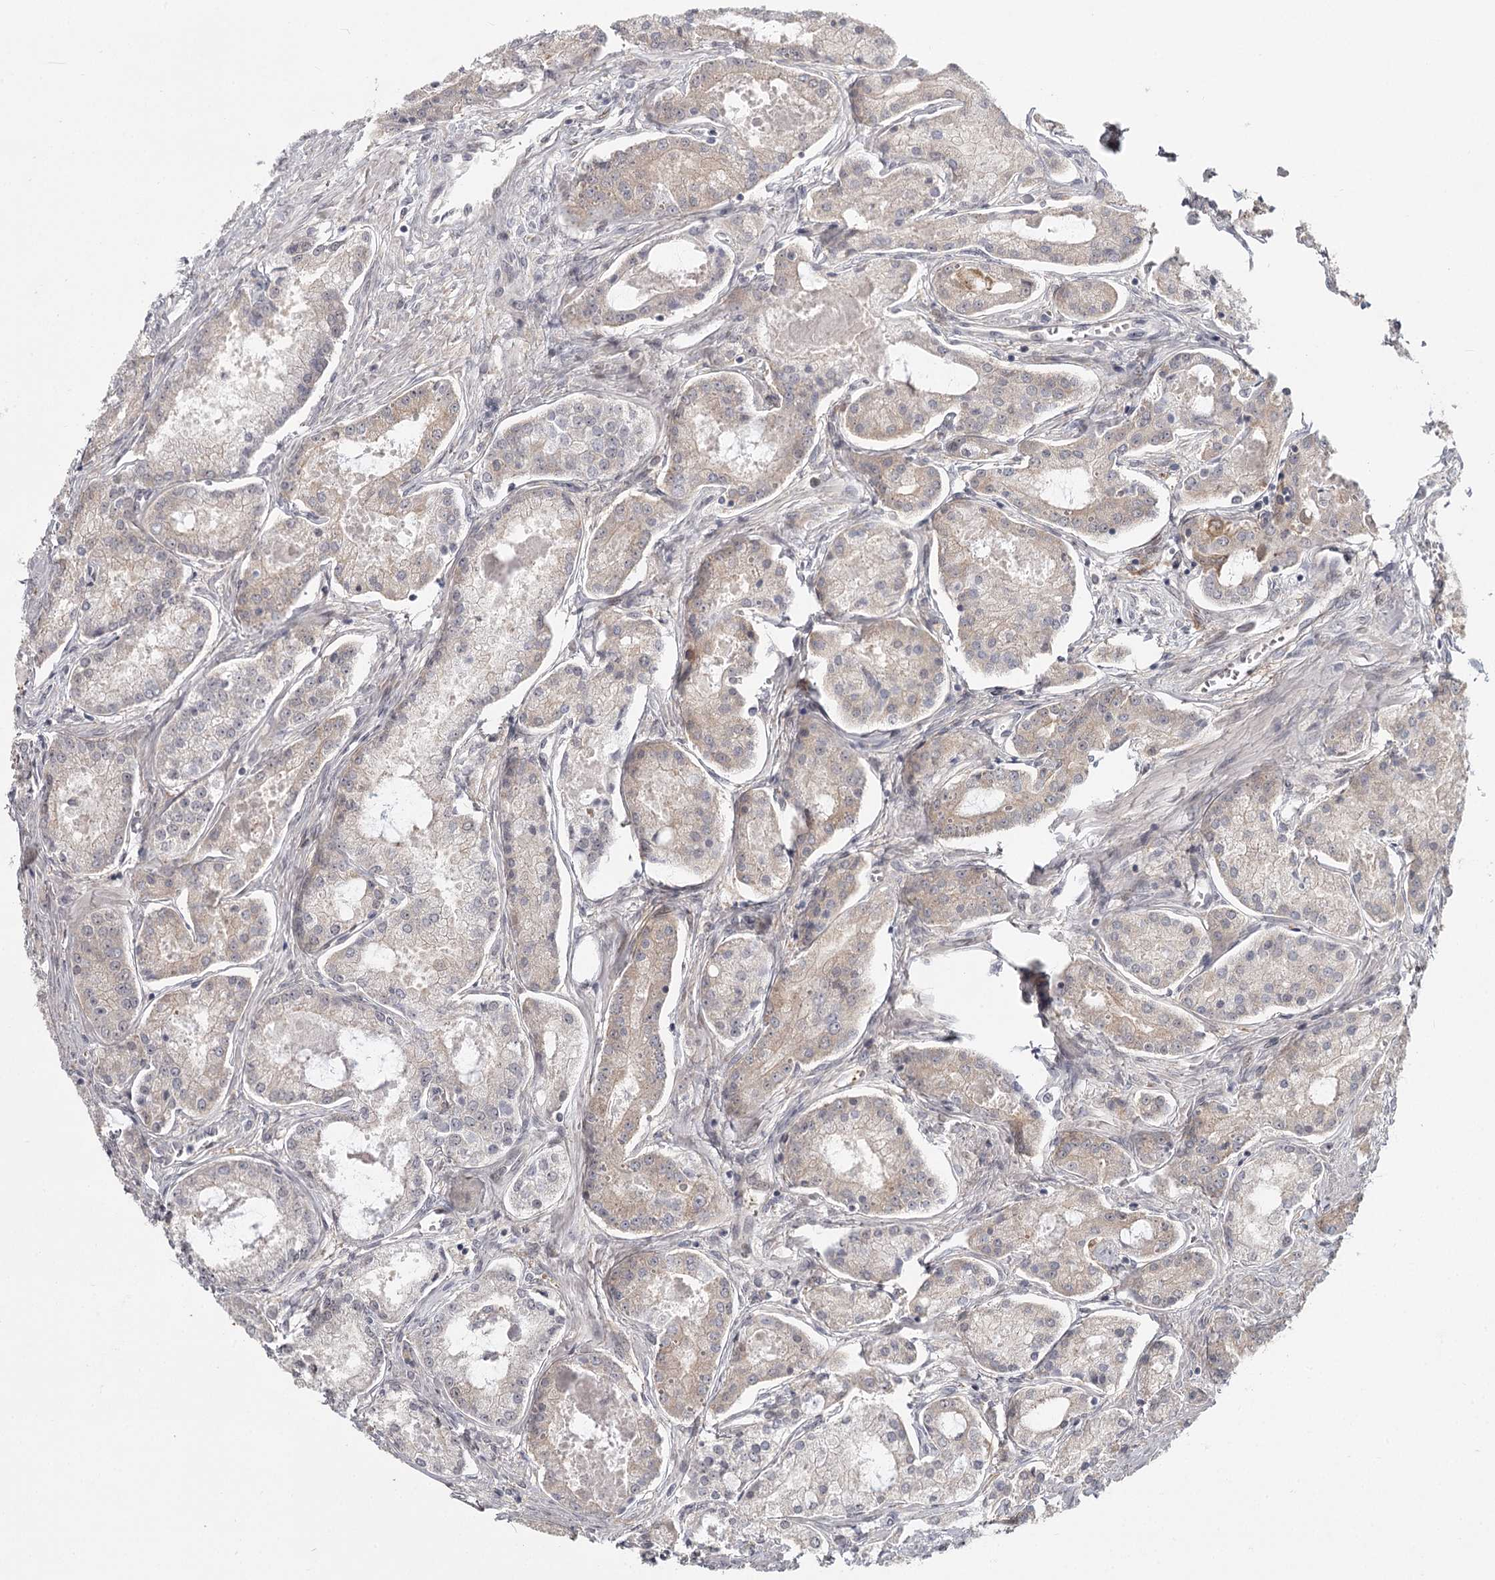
{"staining": {"intensity": "weak", "quantity": "<25%", "location": "cytoplasmic/membranous"}, "tissue": "prostate cancer", "cell_type": "Tumor cells", "image_type": "cancer", "snomed": [{"axis": "morphology", "description": "Adenocarcinoma, Low grade"}, {"axis": "topography", "description": "Prostate"}], "caption": "High magnification brightfield microscopy of prostate low-grade adenocarcinoma stained with DAB (brown) and counterstained with hematoxylin (blue): tumor cells show no significant staining. (DAB (3,3'-diaminobenzidine) immunohistochemistry, high magnification).", "gene": "CCNG2", "patient": {"sex": "male", "age": 68}}